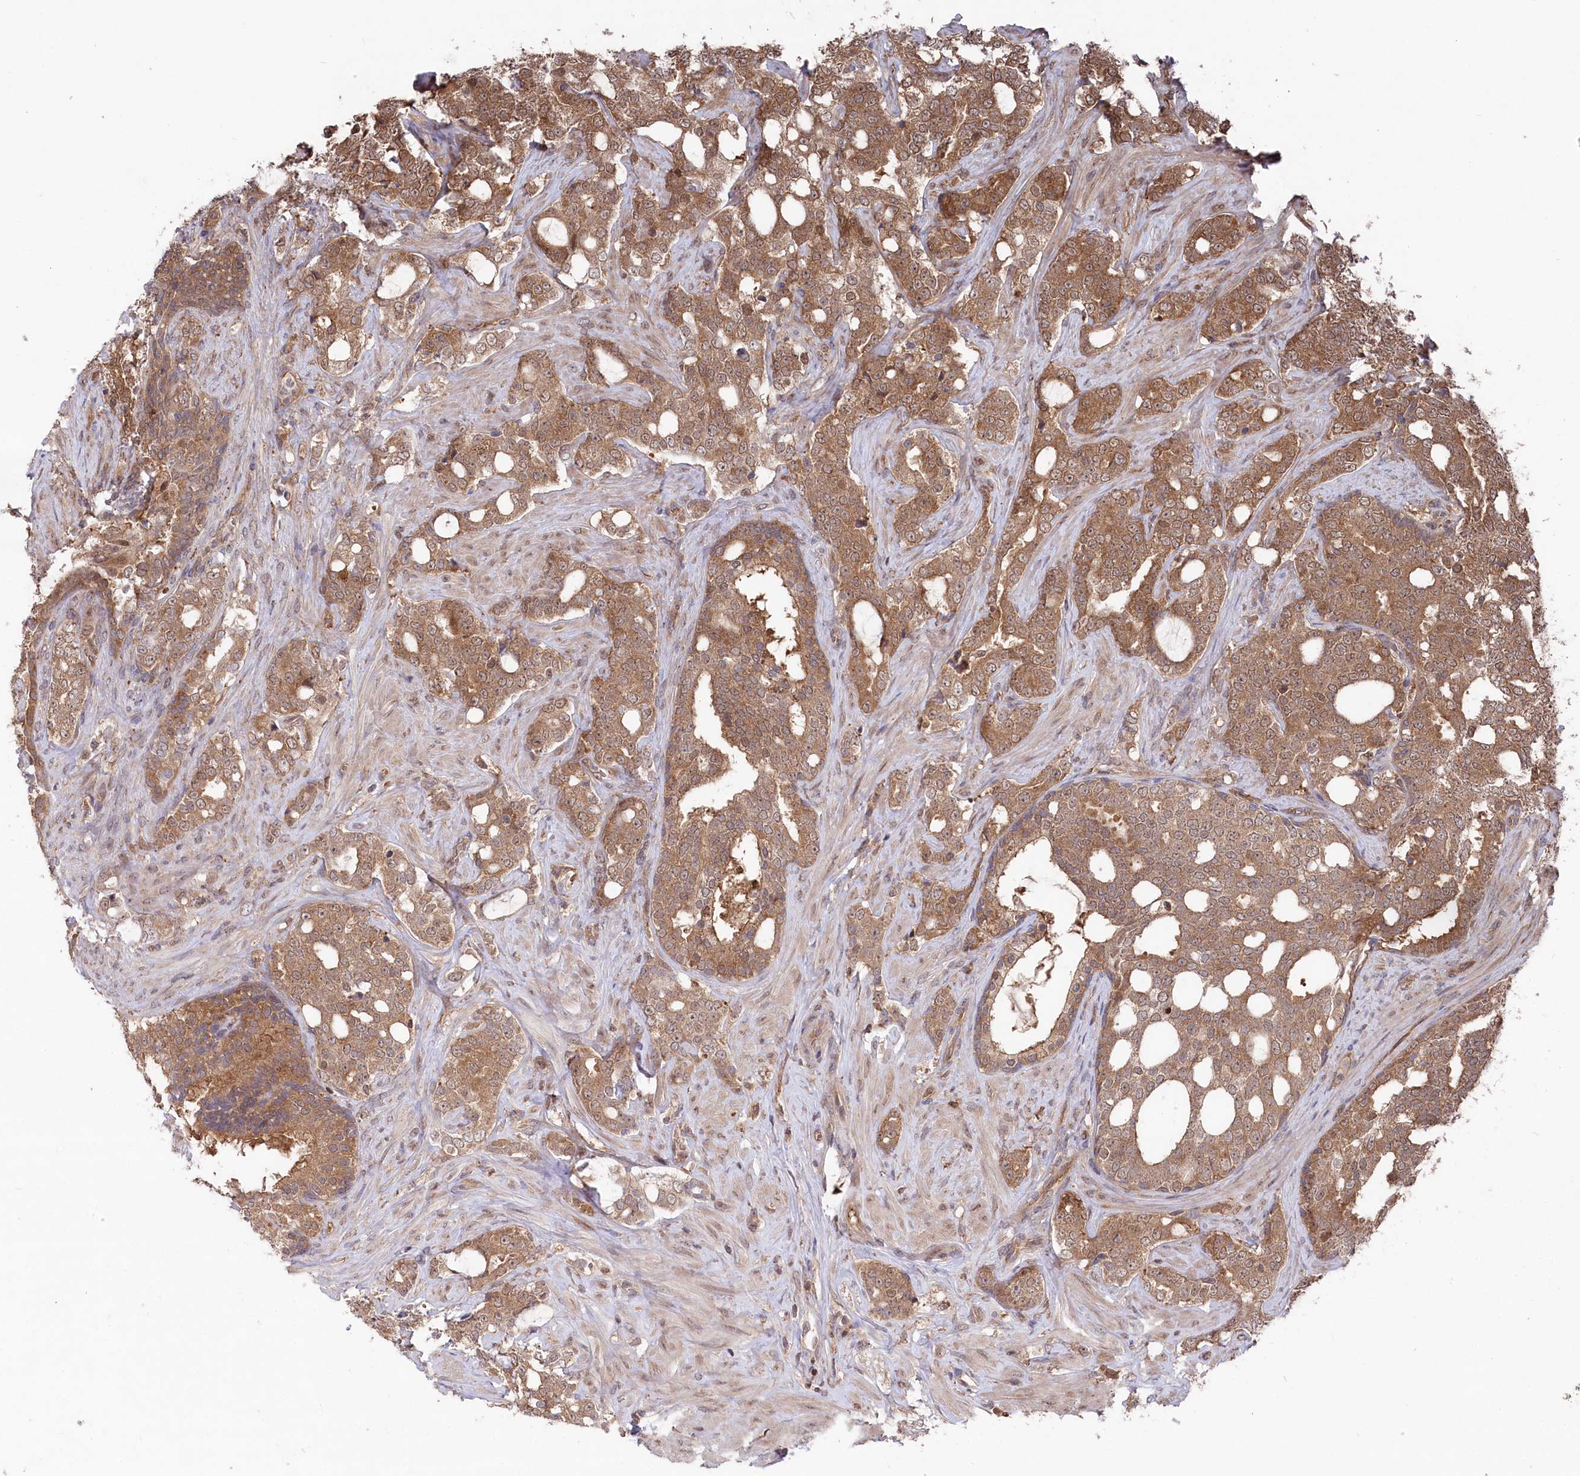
{"staining": {"intensity": "moderate", "quantity": ">75%", "location": "cytoplasmic/membranous"}, "tissue": "prostate cancer", "cell_type": "Tumor cells", "image_type": "cancer", "snomed": [{"axis": "morphology", "description": "Adenocarcinoma, High grade"}, {"axis": "topography", "description": "Prostate"}], "caption": "About >75% of tumor cells in prostate high-grade adenocarcinoma demonstrate moderate cytoplasmic/membranous protein positivity as visualized by brown immunohistochemical staining.", "gene": "PSMA1", "patient": {"sex": "male", "age": 64}}